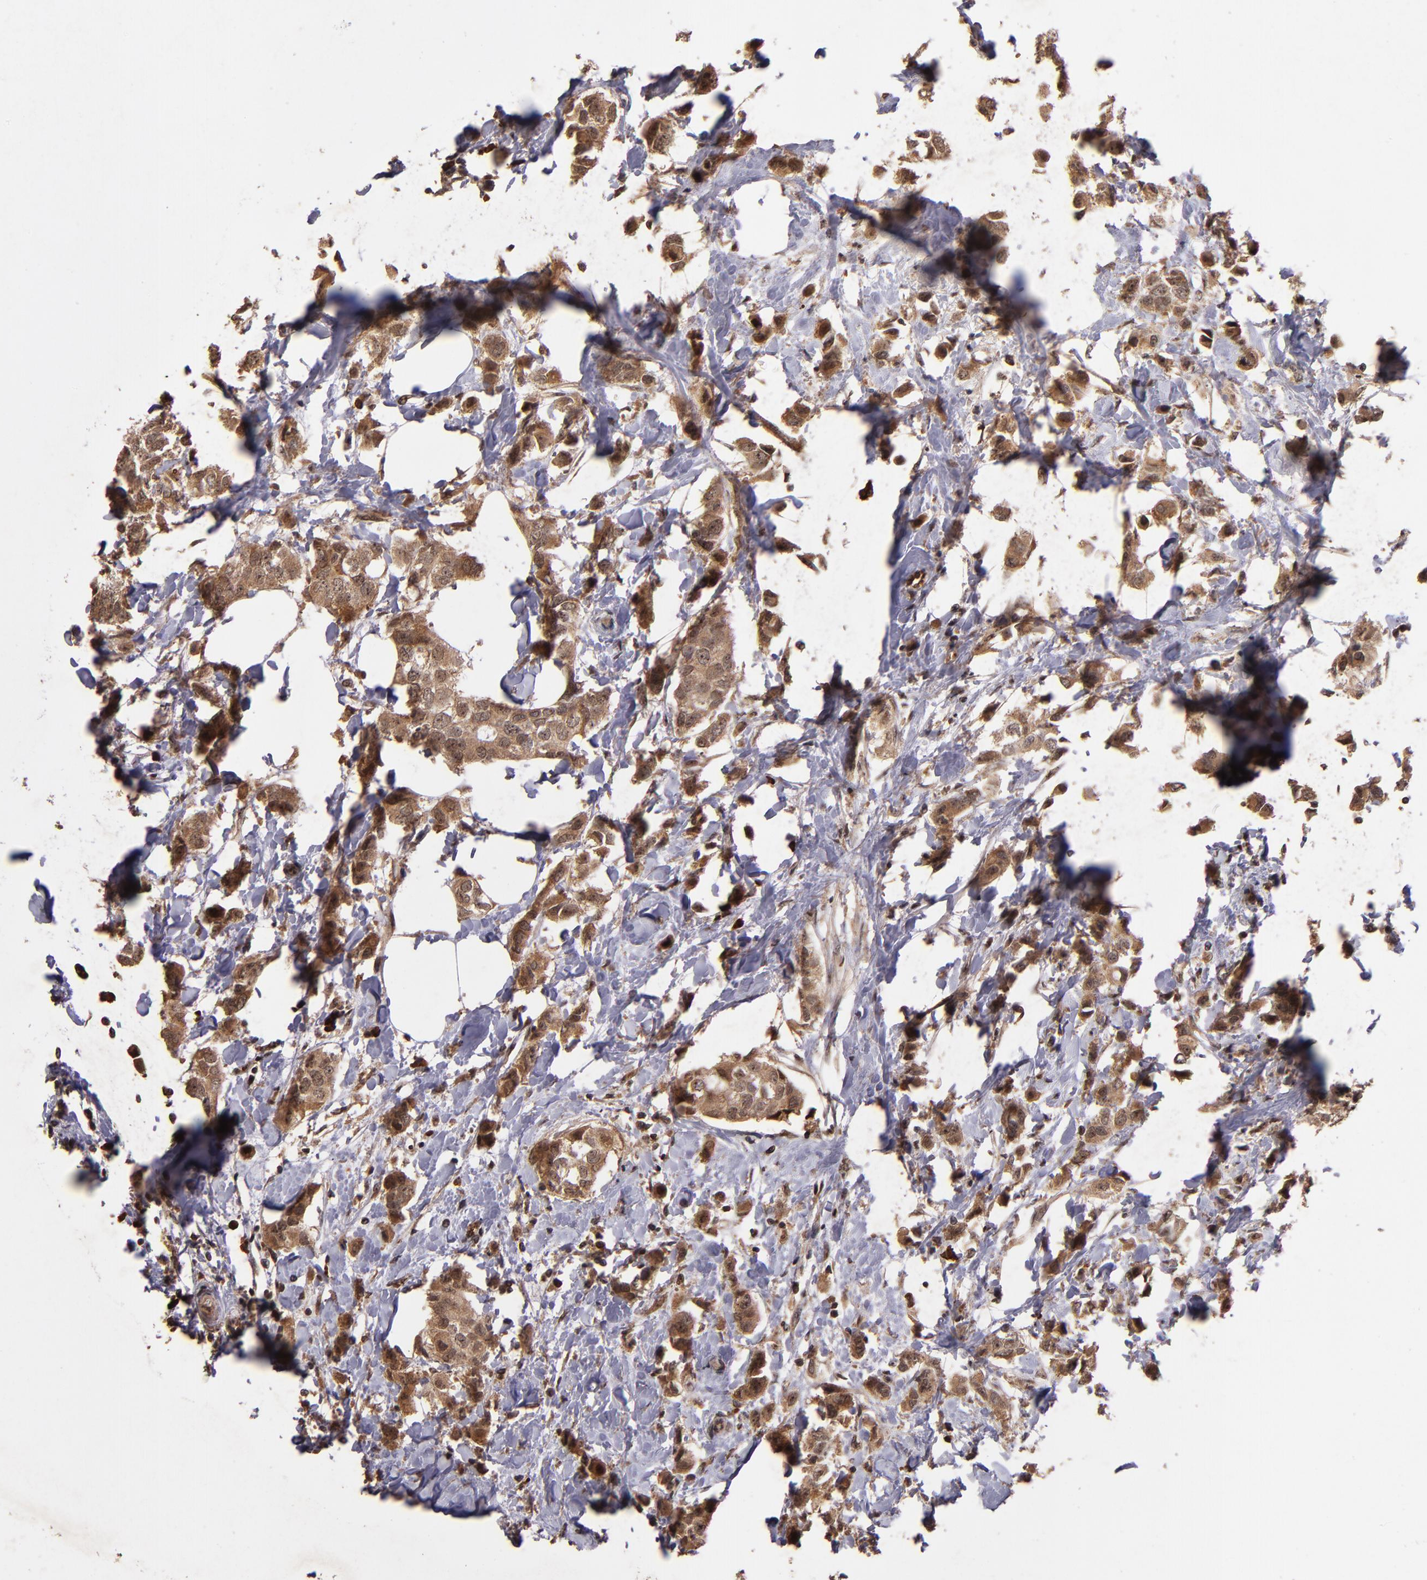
{"staining": {"intensity": "moderate", "quantity": ">75%", "location": "cytoplasmic/membranous"}, "tissue": "breast cancer", "cell_type": "Tumor cells", "image_type": "cancer", "snomed": [{"axis": "morphology", "description": "Normal tissue, NOS"}, {"axis": "morphology", "description": "Duct carcinoma"}, {"axis": "topography", "description": "Breast"}], "caption": "Human intraductal carcinoma (breast) stained with a protein marker demonstrates moderate staining in tumor cells.", "gene": "RIOK3", "patient": {"sex": "female", "age": 50}}